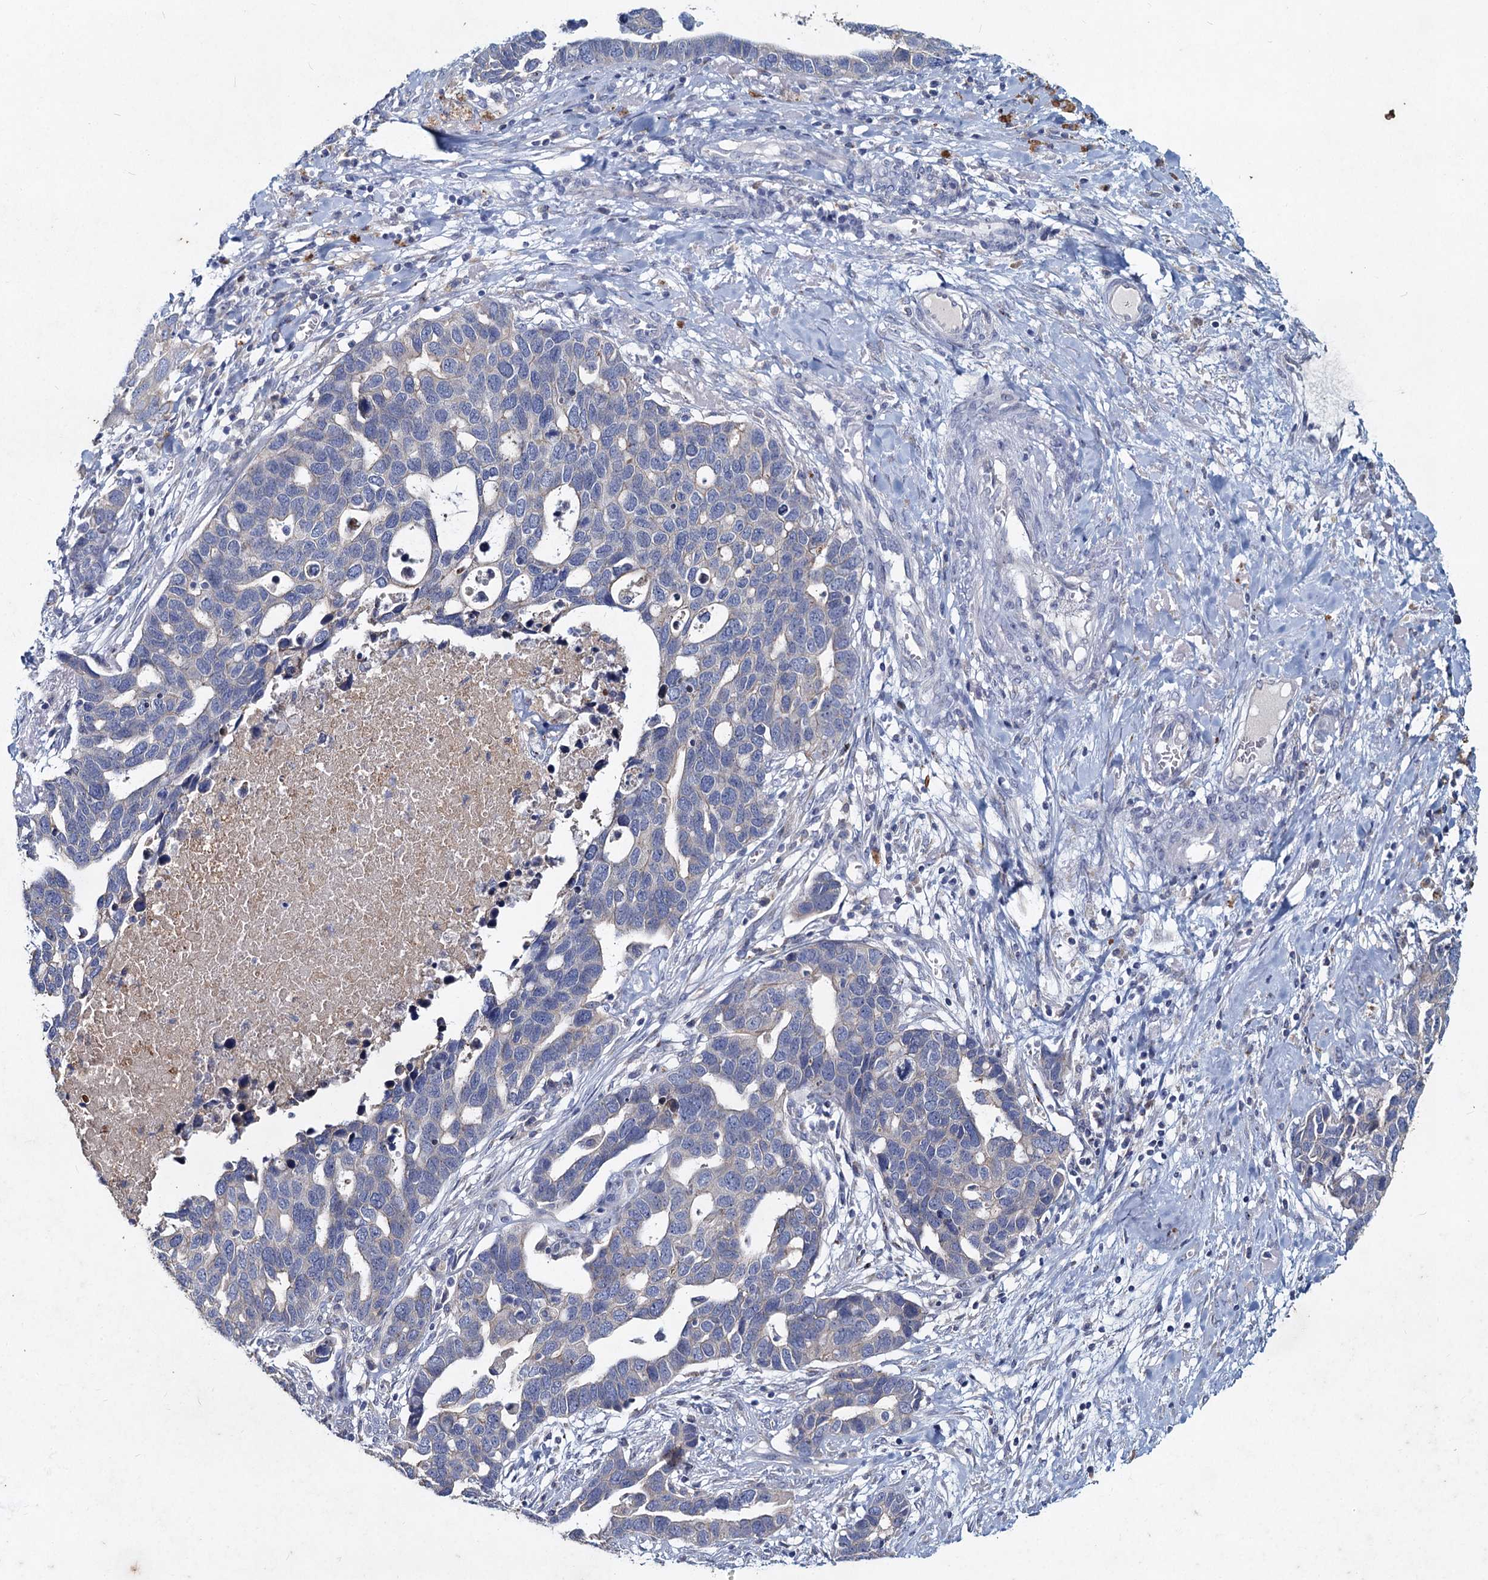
{"staining": {"intensity": "negative", "quantity": "none", "location": "none"}, "tissue": "ovarian cancer", "cell_type": "Tumor cells", "image_type": "cancer", "snomed": [{"axis": "morphology", "description": "Cystadenocarcinoma, serous, NOS"}, {"axis": "topography", "description": "Ovary"}], "caption": "This is an immunohistochemistry (IHC) micrograph of human serous cystadenocarcinoma (ovarian). There is no expression in tumor cells.", "gene": "TMX2", "patient": {"sex": "female", "age": 54}}